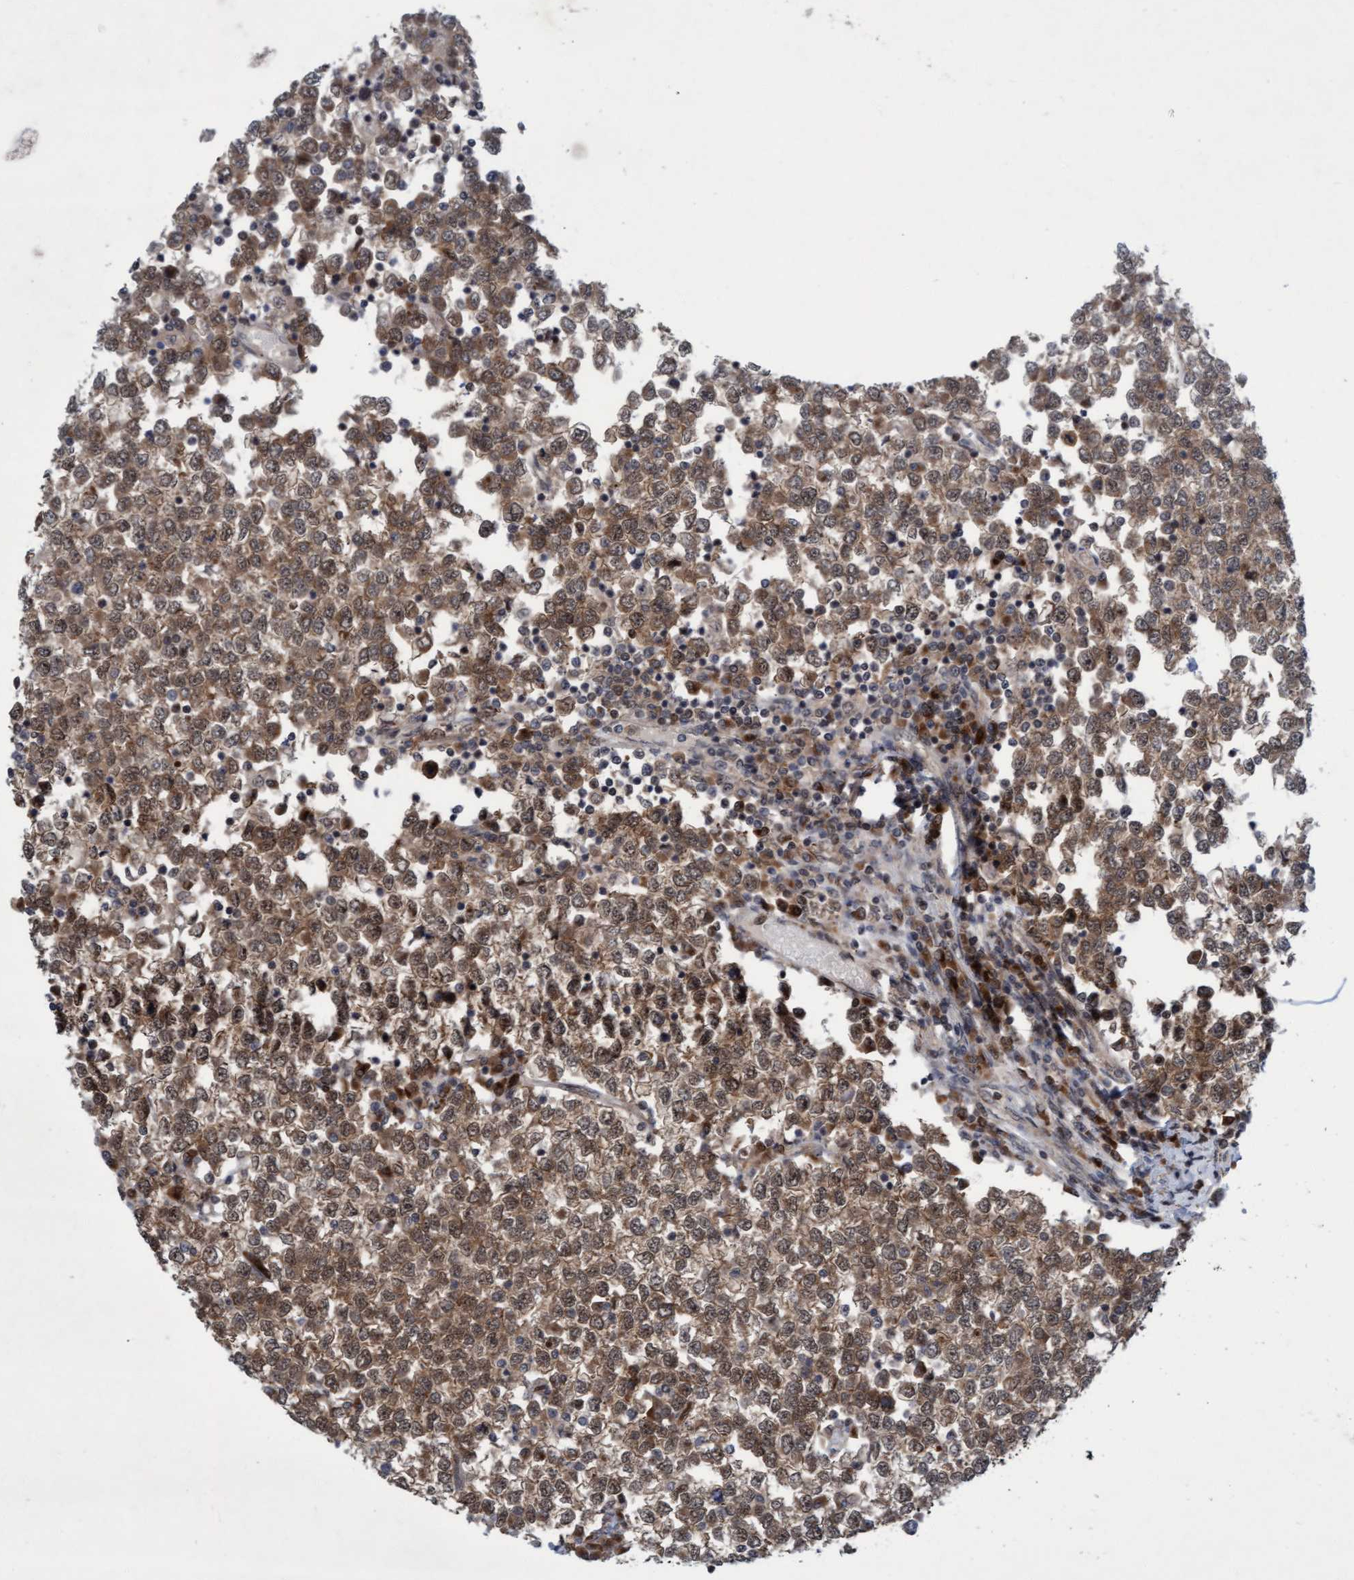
{"staining": {"intensity": "moderate", "quantity": ">75%", "location": "cytoplasmic/membranous,nuclear"}, "tissue": "testis cancer", "cell_type": "Tumor cells", "image_type": "cancer", "snomed": [{"axis": "morphology", "description": "Seminoma, NOS"}, {"axis": "topography", "description": "Testis"}], "caption": "A high-resolution image shows immunohistochemistry (IHC) staining of testis cancer, which reveals moderate cytoplasmic/membranous and nuclear positivity in approximately >75% of tumor cells.", "gene": "RAP1GAP2", "patient": {"sex": "male", "age": 65}}